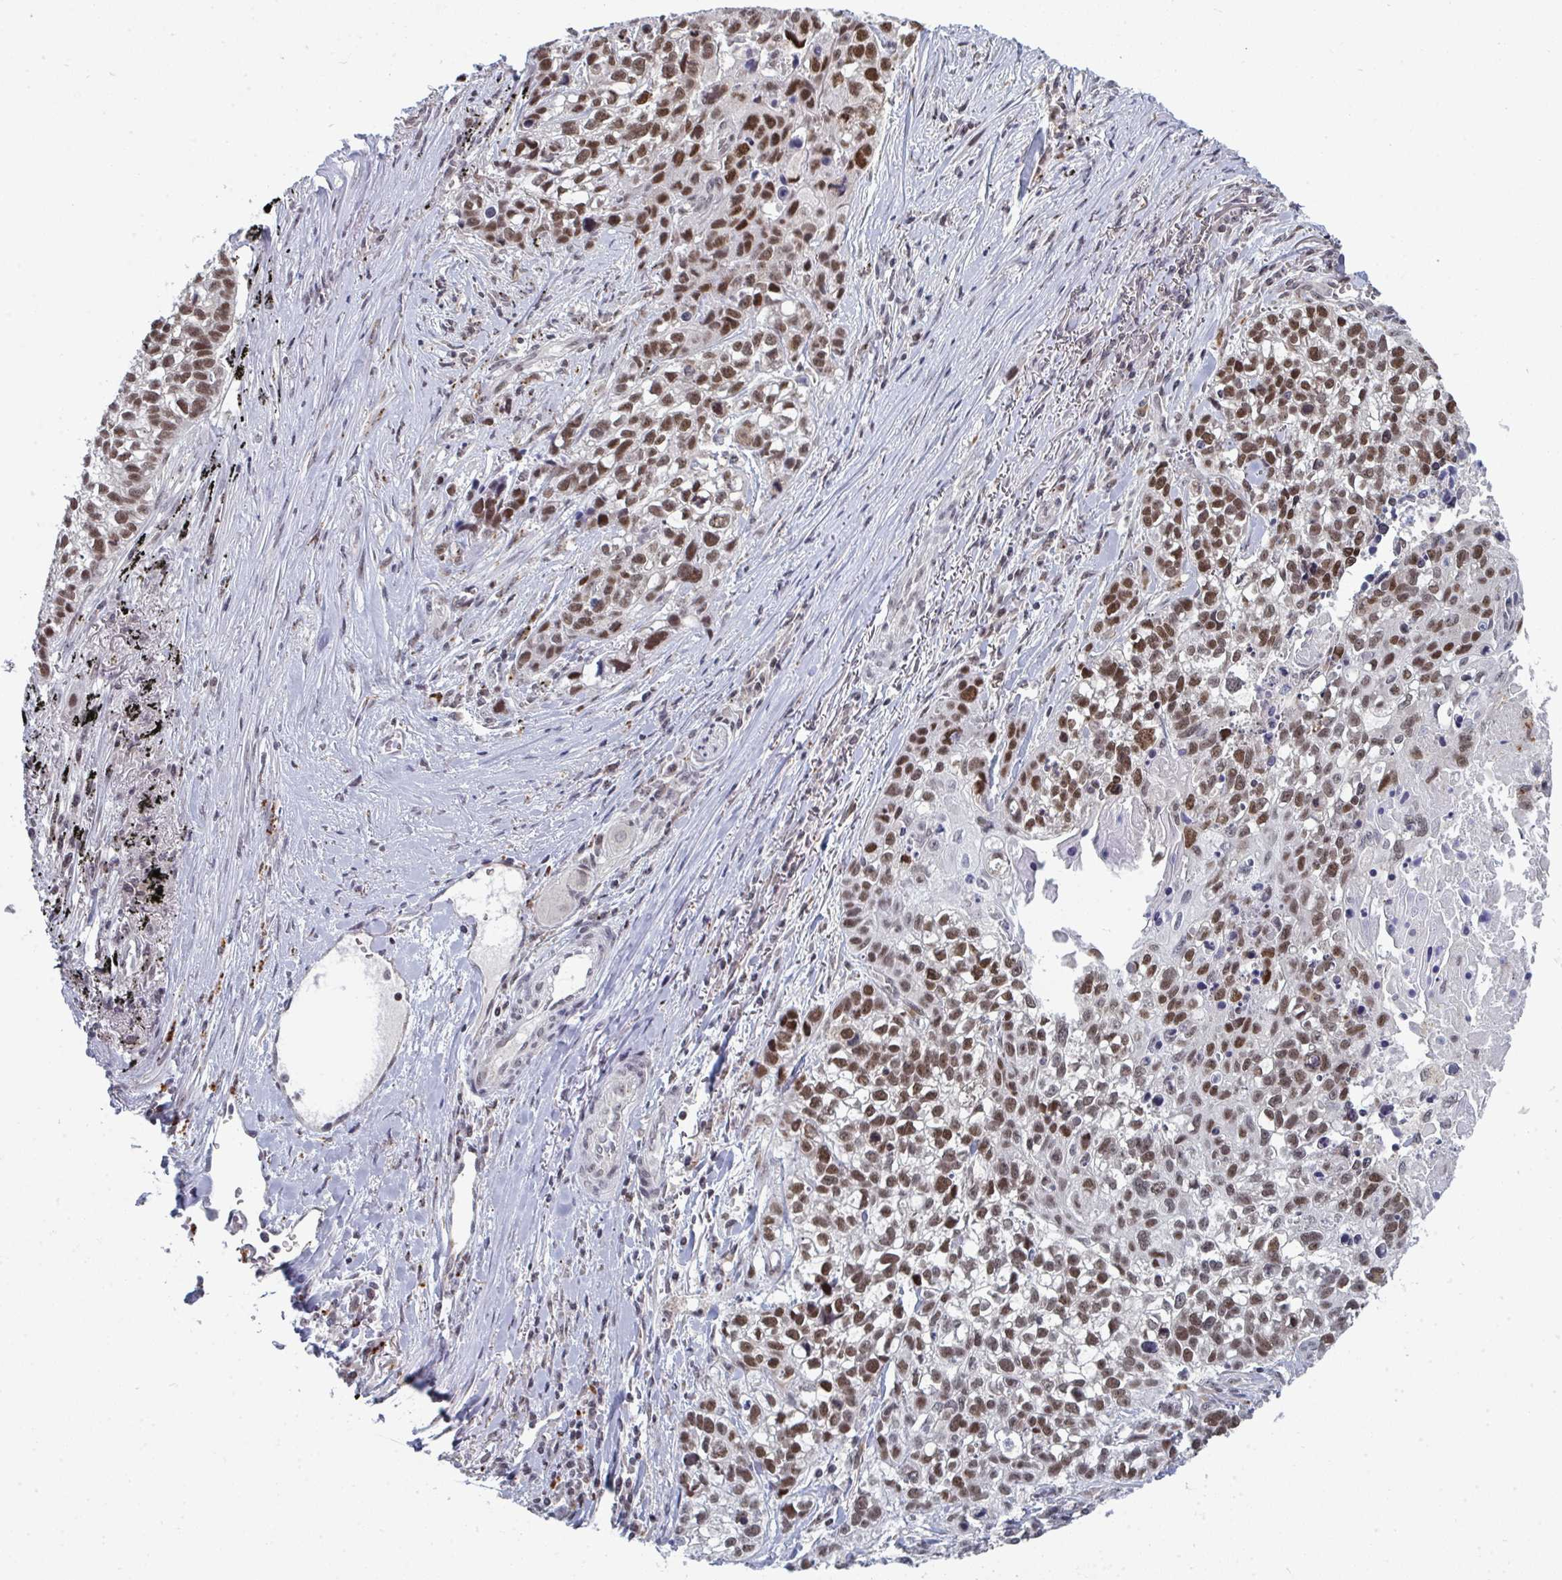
{"staining": {"intensity": "moderate", "quantity": ">75%", "location": "nuclear"}, "tissue": "lung cancer", "cell_type": "Tumor cells", "image_type": "cancer", "snomed": [{"axis": "morphology", "description": "Squamous cell carcinoma, NOS"}, {"axis": "topography", "description": "Lung"}], "caption": "There is medium levels of moderate nuclear expression in tumor cells of lung cancer (squamous cell carcinoma), as demonstrated by immunohistochemical staining (brown color).", "gene": "ATF1", "patient": {"sex": "male", "age": 74}}